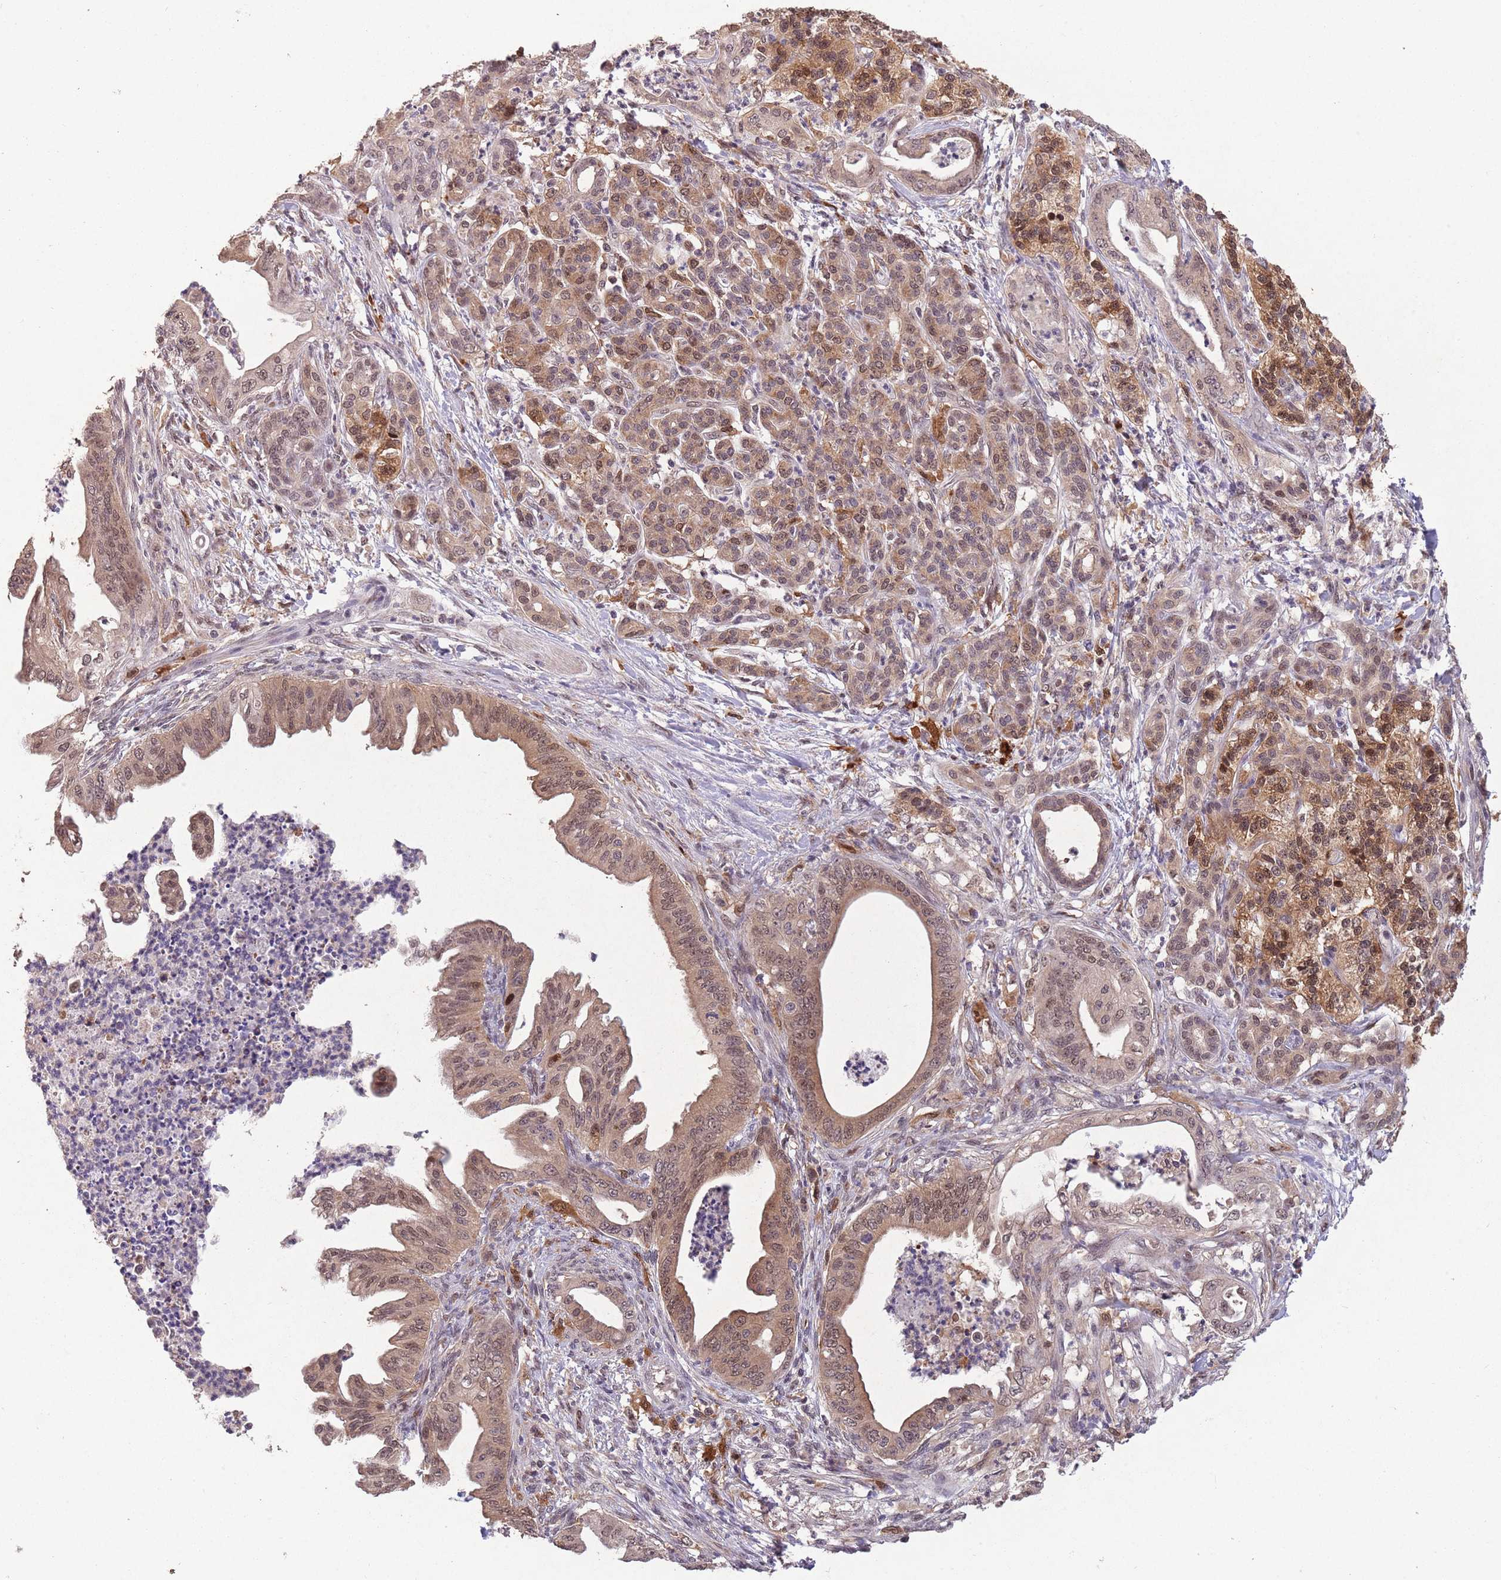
{"staining": {"intensity": "moderate", "quantity": ">75%", "location": "cytoplasmic/membranous,nuclear"}, "tissue": "pancreatic cancer", "cell_type": "Tumor cells", "image_type": "cancer", "snomed": [{"axis": "morphology", "description": "Adenocarcinoma, NOS"}, {"axis": "topography", "description": "Pancreas"}], "caption": "Human pancreatic cancer (adenocarcinoma) stained for a protein (brown) displays moderate cytoplasmic/membranous and nuclear positive staining in approximately >75% of tumor cells.", "gene": "ZNF639", "patient": {"sex": "male", "age": 58}}